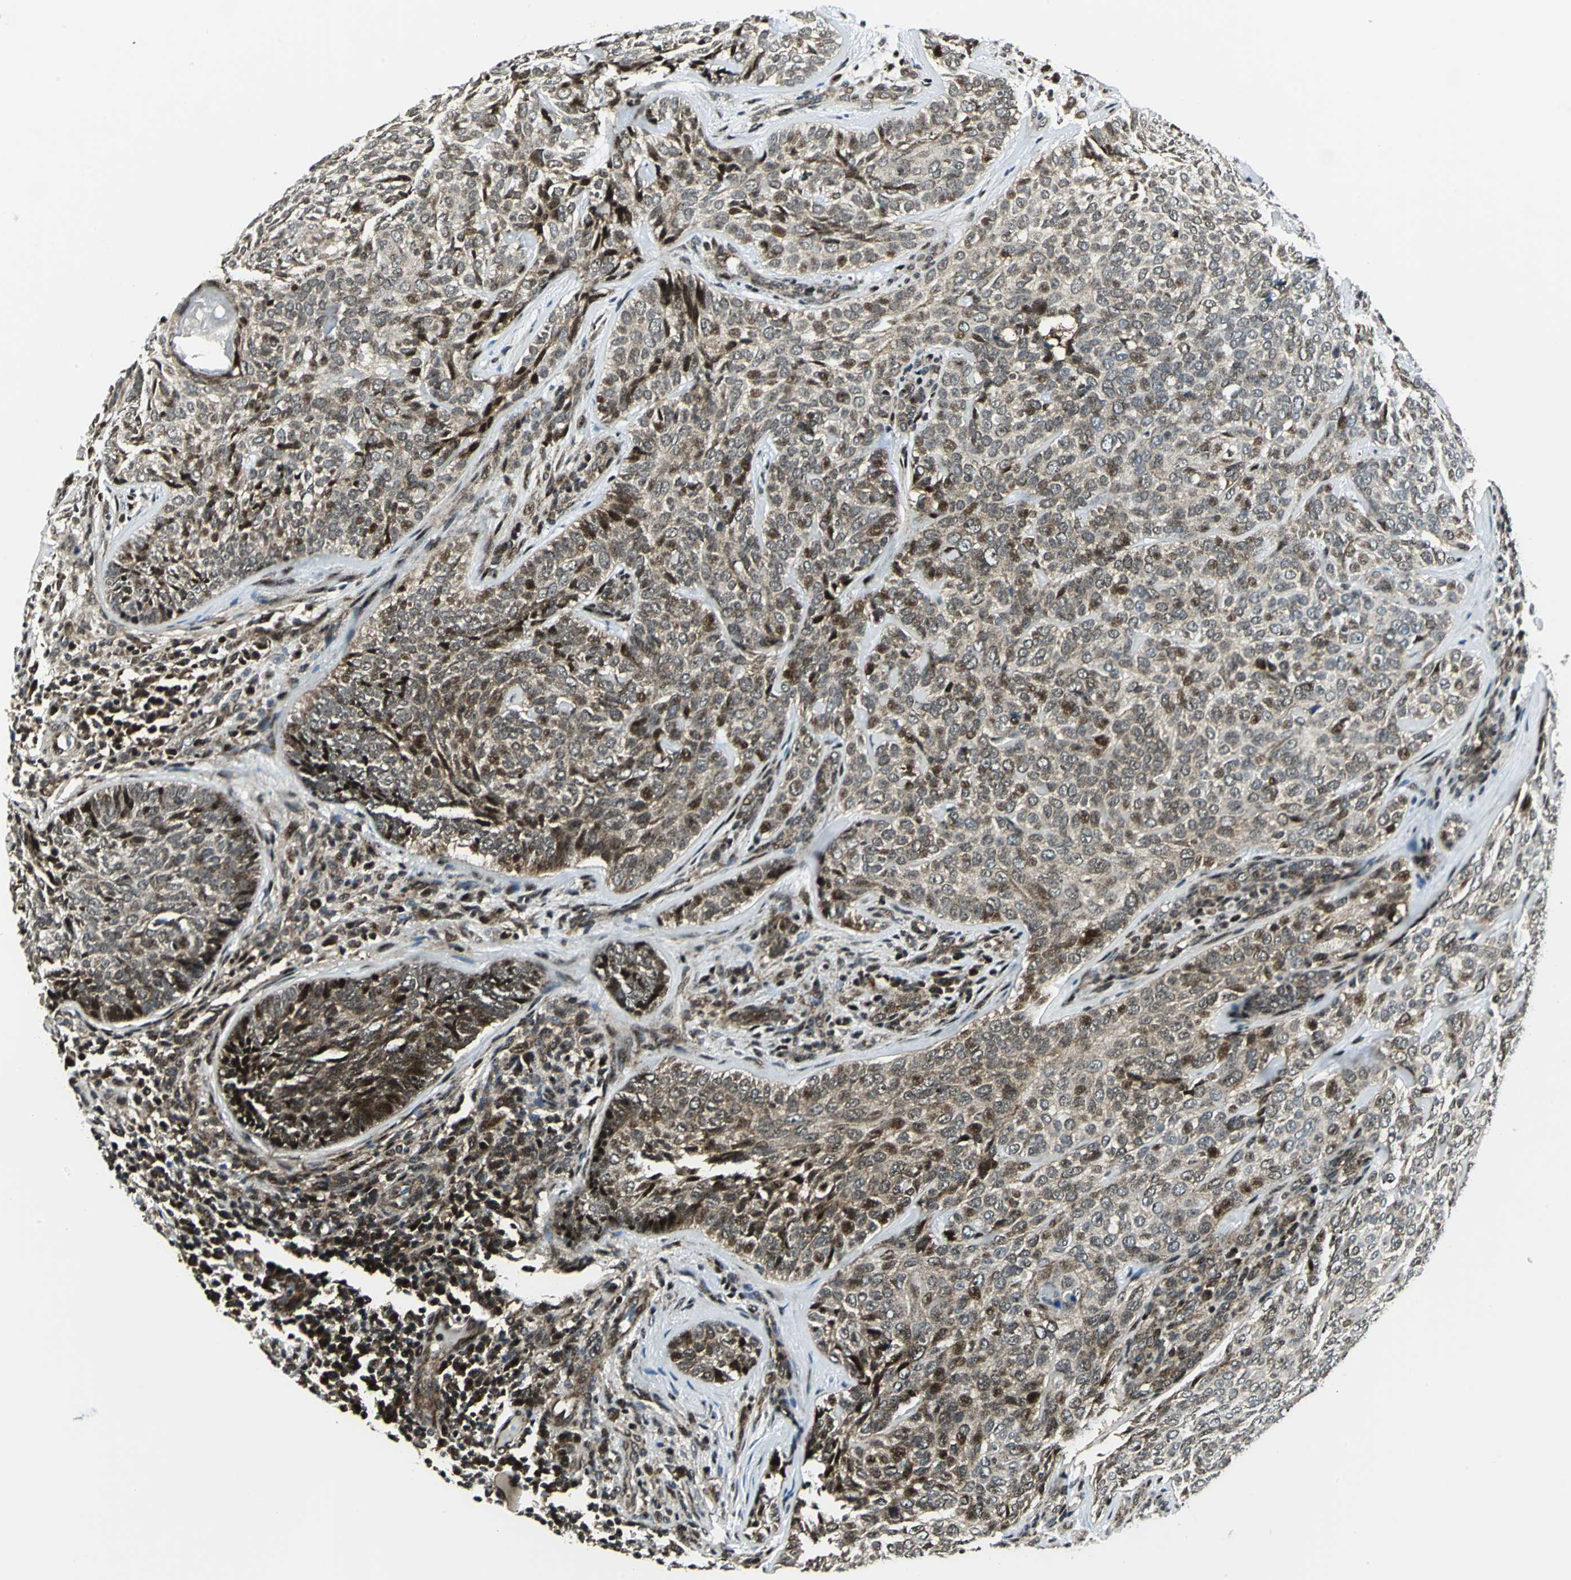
{"staining": {"intensity": "moderate", "quantity": ">75%", "location": "cytoplasmic/membranous,nuclear"}, "tissue": "skin cancer", "cell_type": "Tumor cells", "image_type": "cancer", "snomed": [{"axis": "morphology", "description": "Basal cell carcinoma"}, {"axis": "topography", "description": "Skin"}], "caption": "Brown immunohistochemical staining in skin cancer shows moderate cytoplasmic/membranous and nuclear positivity in approximately >75% of tumor cells. The protein is shown in brown color, while the nuclei are stained blue.", "gene": "COPS5", "patient": {"sex": "male", "age": 72}}